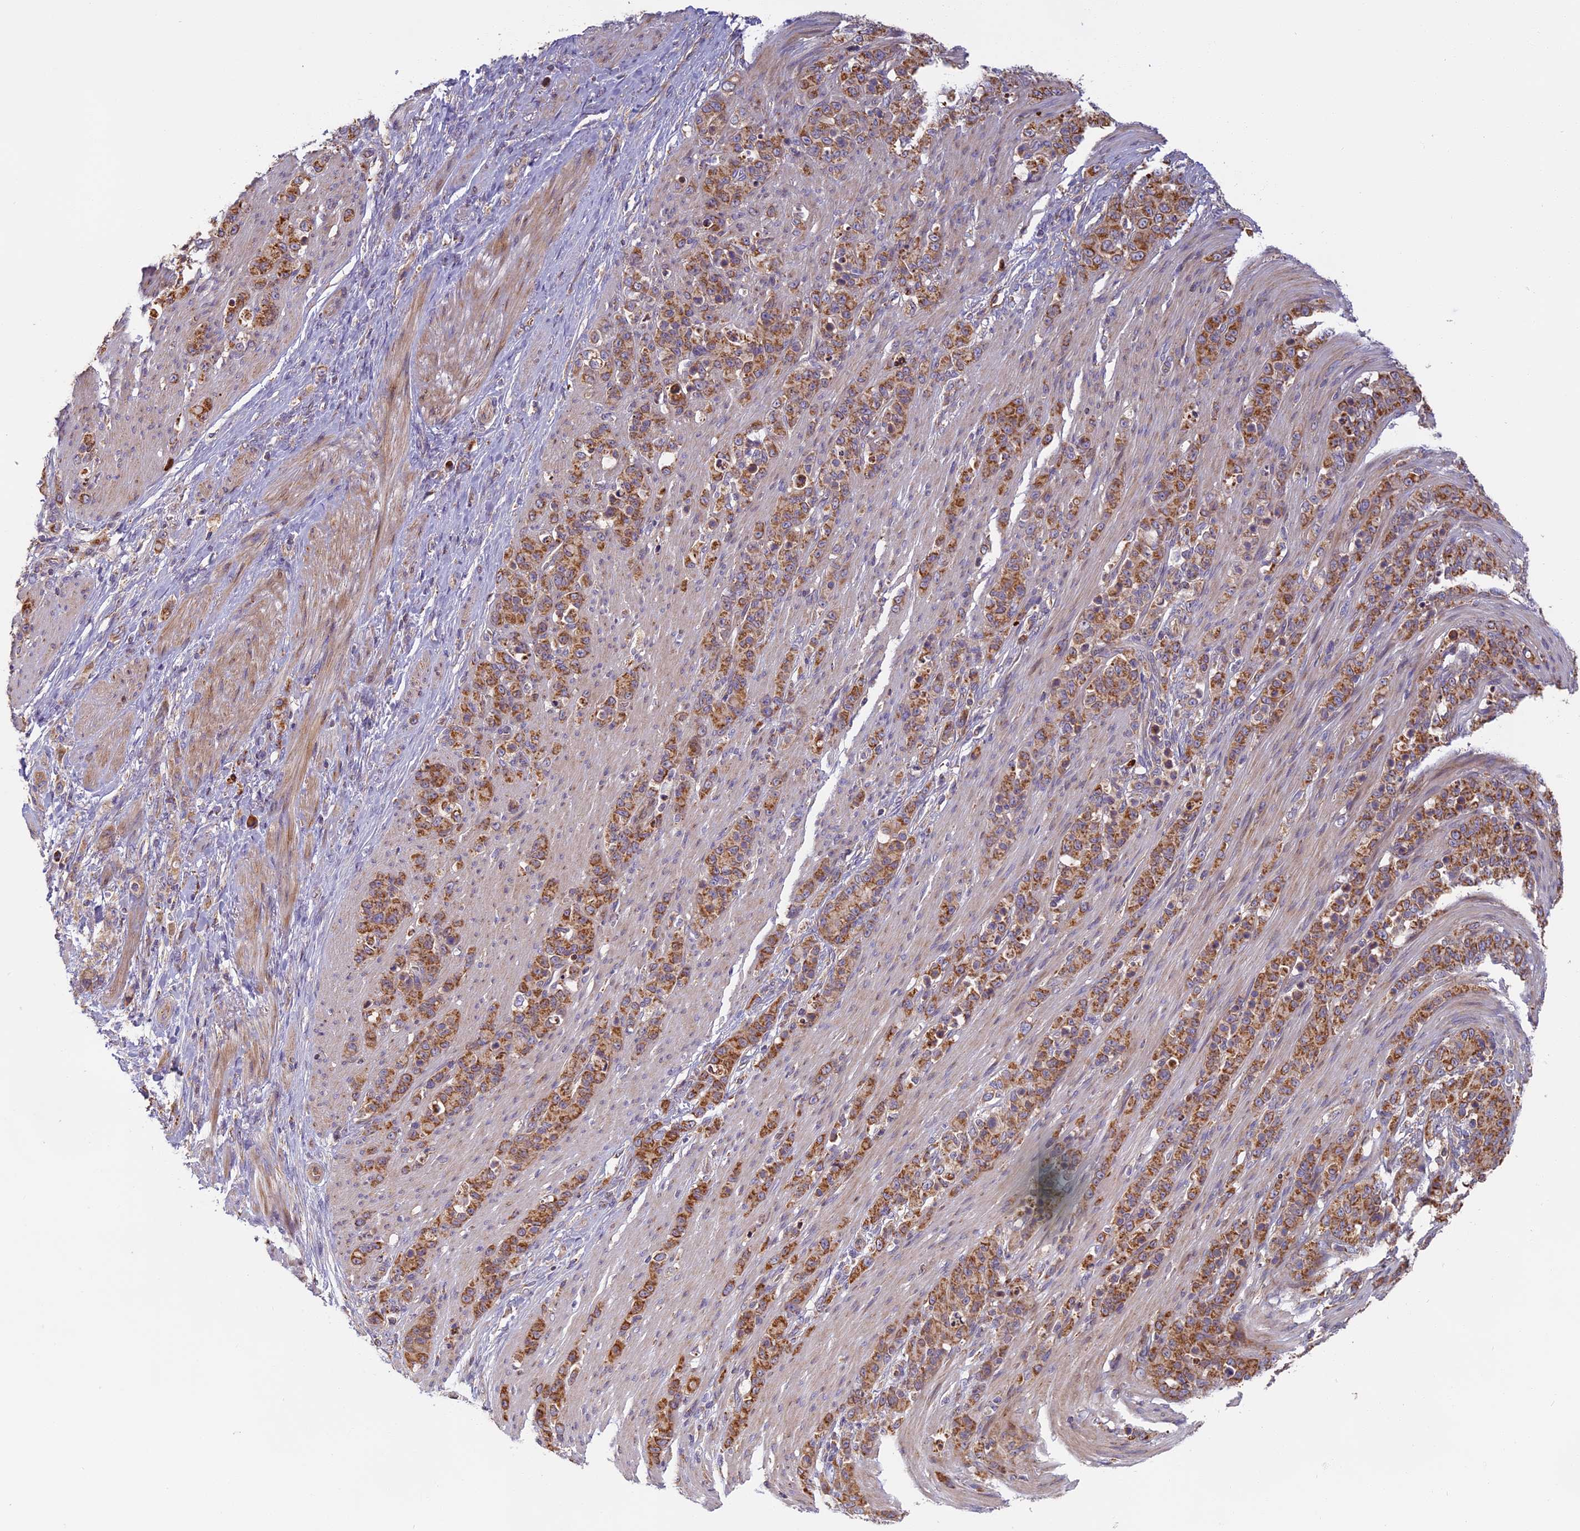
{"staining": {"intensity": "moderate", "quantity": ">75%", "location": "cytoplasmic/membranous"}, "tissue": "stomach cancer", "cell_type": "Tumor cells", "image_type": "cancer", "snomed": [{"axis": "morphology", "description": "Adenocarcinoma, NOS"}, {"axis": "topography", "description": "Stomach"}], "caption": "This photomicrograph displays stomach adenocarcinoma stained with IHC to label a protein in brown. The cytoplasmic/membranous of tumor cells show moderate positivity for the protein. Nuclei are counter-stained blue.", "gene": "EDAR", "patient": {"sex": "female", "age": 79}}